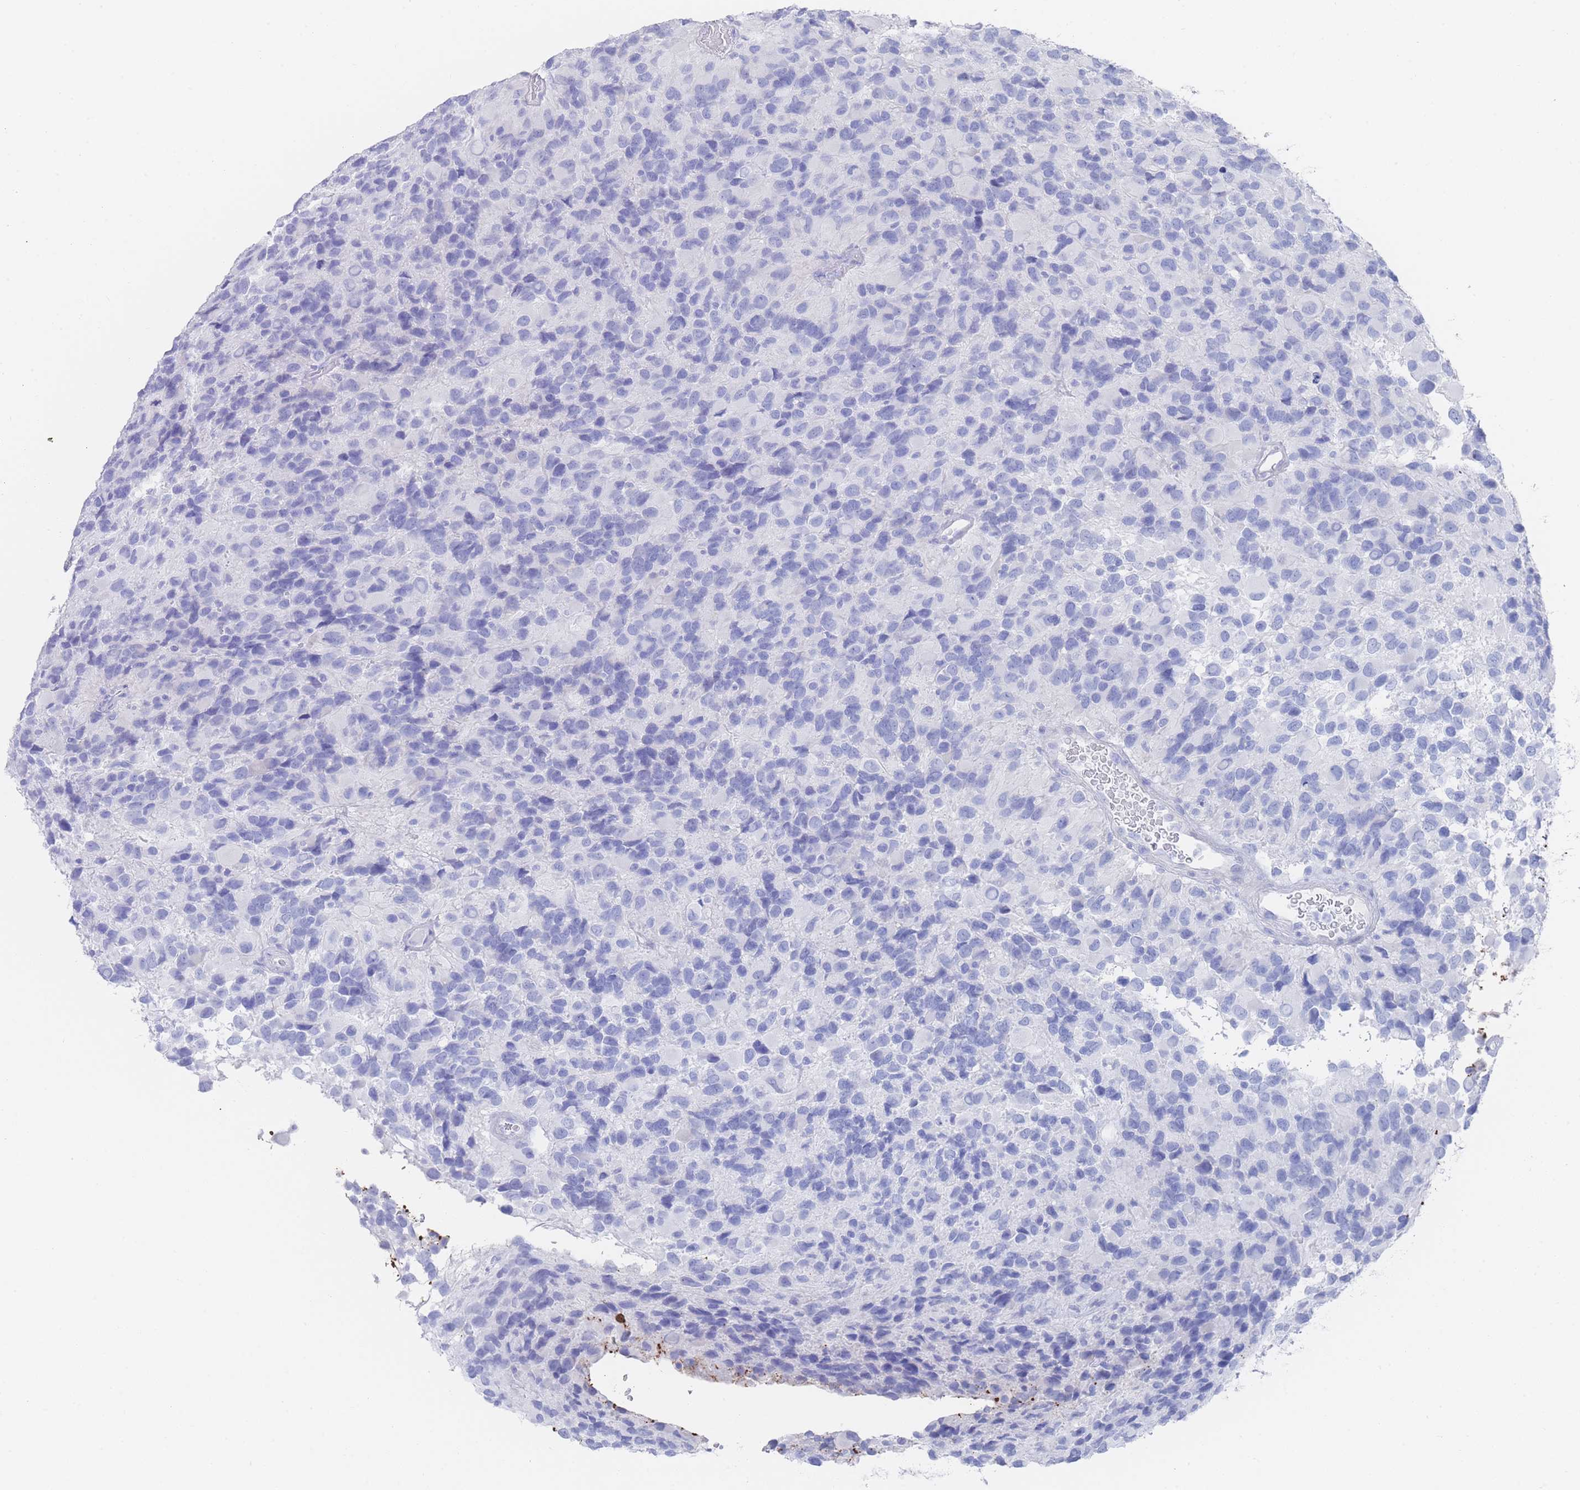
{"staining": {"intensity": "negative", "quantity": "none", "location": "none"}, "tissue": "glioma", "cell_type": "Tumor cells", "image_type": "cancer", "snomed": [{"axis": "morphology", "description": "Glioma, malignant, High grade"}, {"axis": "topography", "description": "Brain"}], "caption": "A high-resolution image shows immunohistochemistry staining of malignant high-grade glioma, which reveals no significant staining in tumor cells.", "gene": "LRRC37A", "patient": {"sex": "male", "age": 77}}